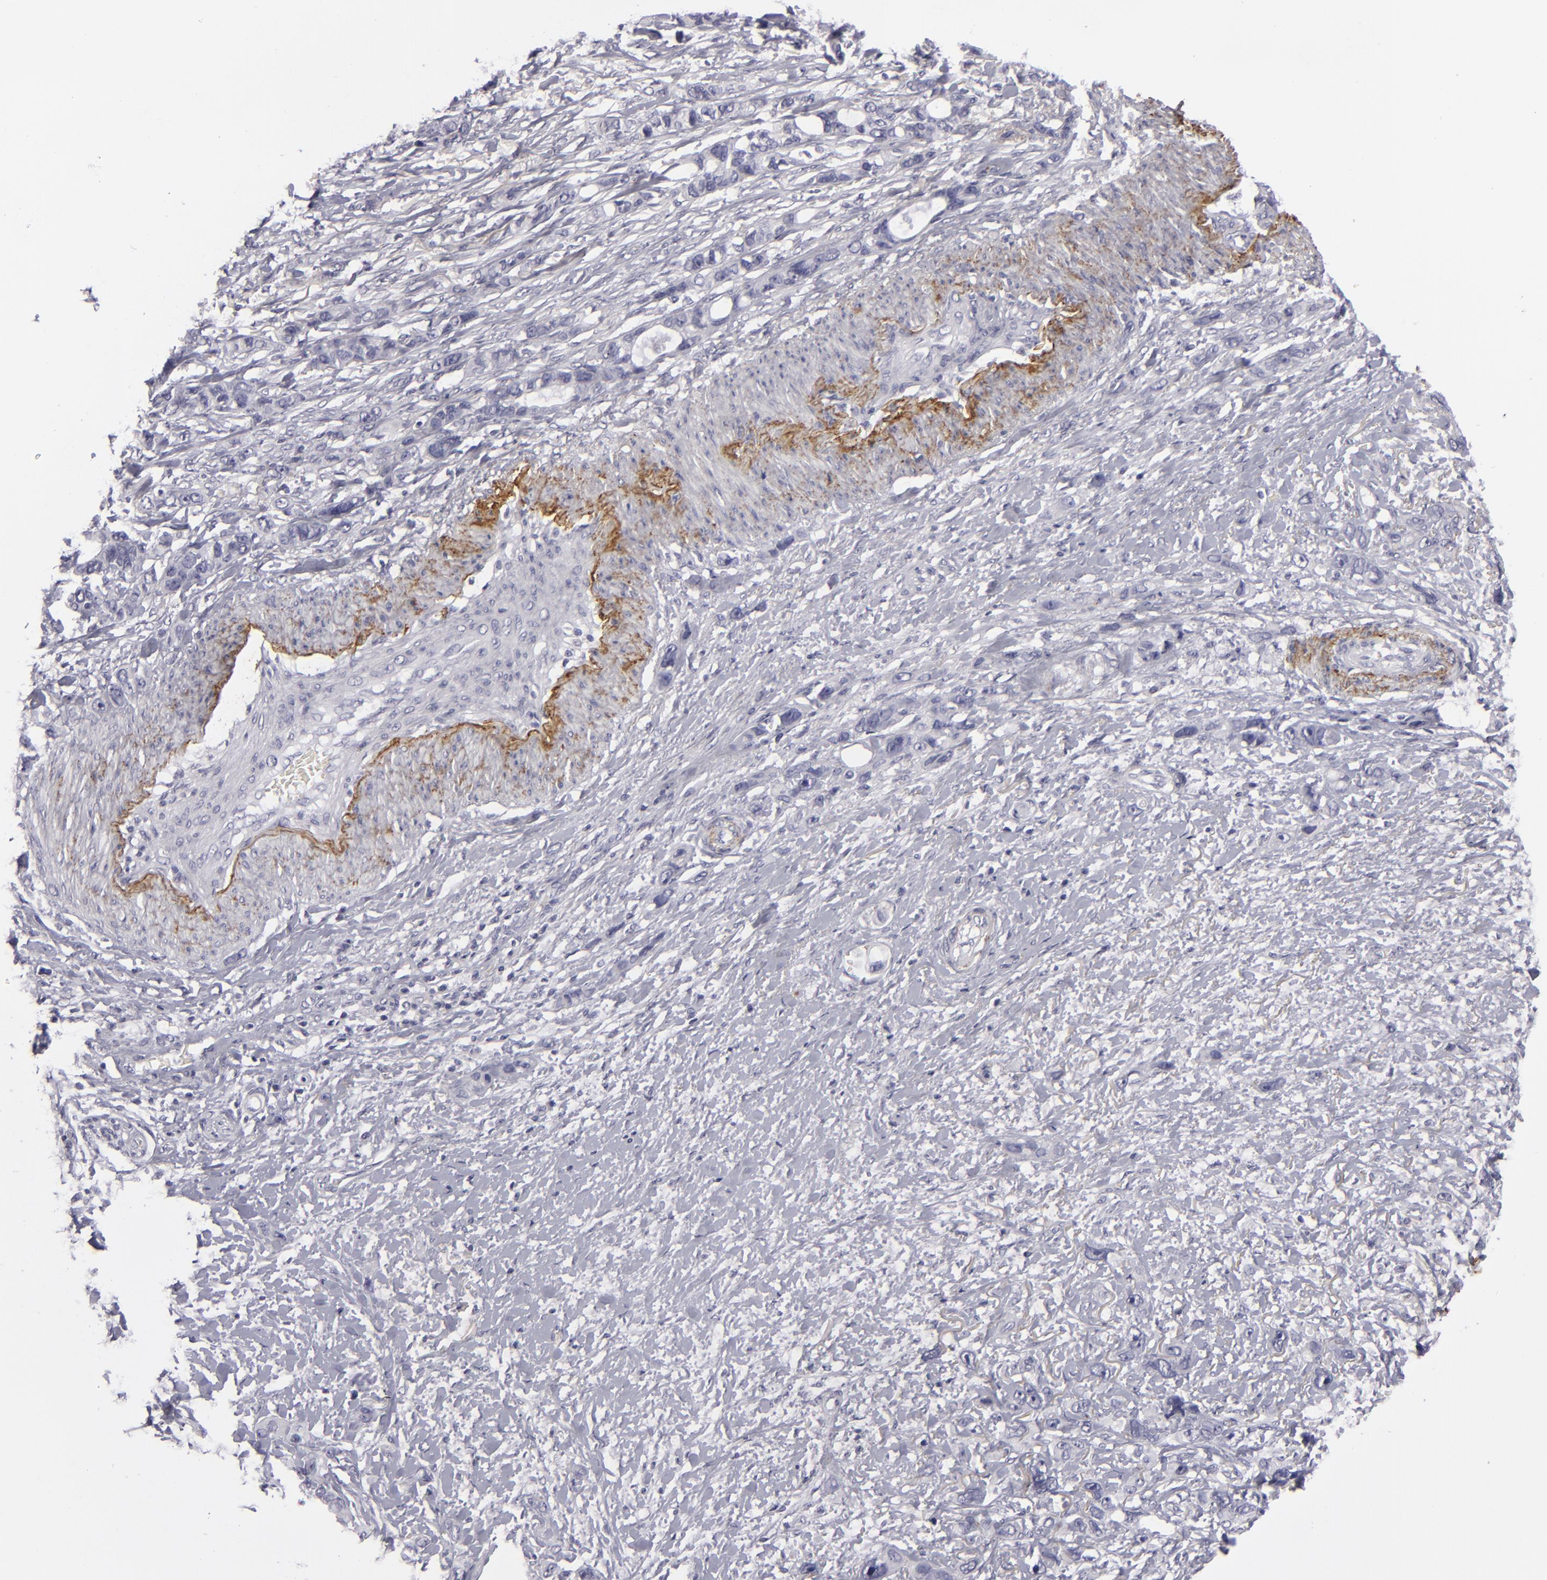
{"staining": {"intensity": "negative", "quantity": "none", "location": "none"}, "tissue": "stomach cancer", "cell_type": "Tumor cells", "image_type": "cancer", "snomed": [{"axis": "morphology", "description": "Adenocarcinoma, NOS"}, {"axis": "topography", "description": "Stomach, upper"}], "caption": "Tumor cells are negative for protein expression in human adenocarcinoma (stomach). (Stains: DAB immunohistochemistry with hematoxylin counter stain, Microscopy: brightfield microscopy at high magnification).", "gene": "C9", "patient": {"sex": "male", "age": 47}}